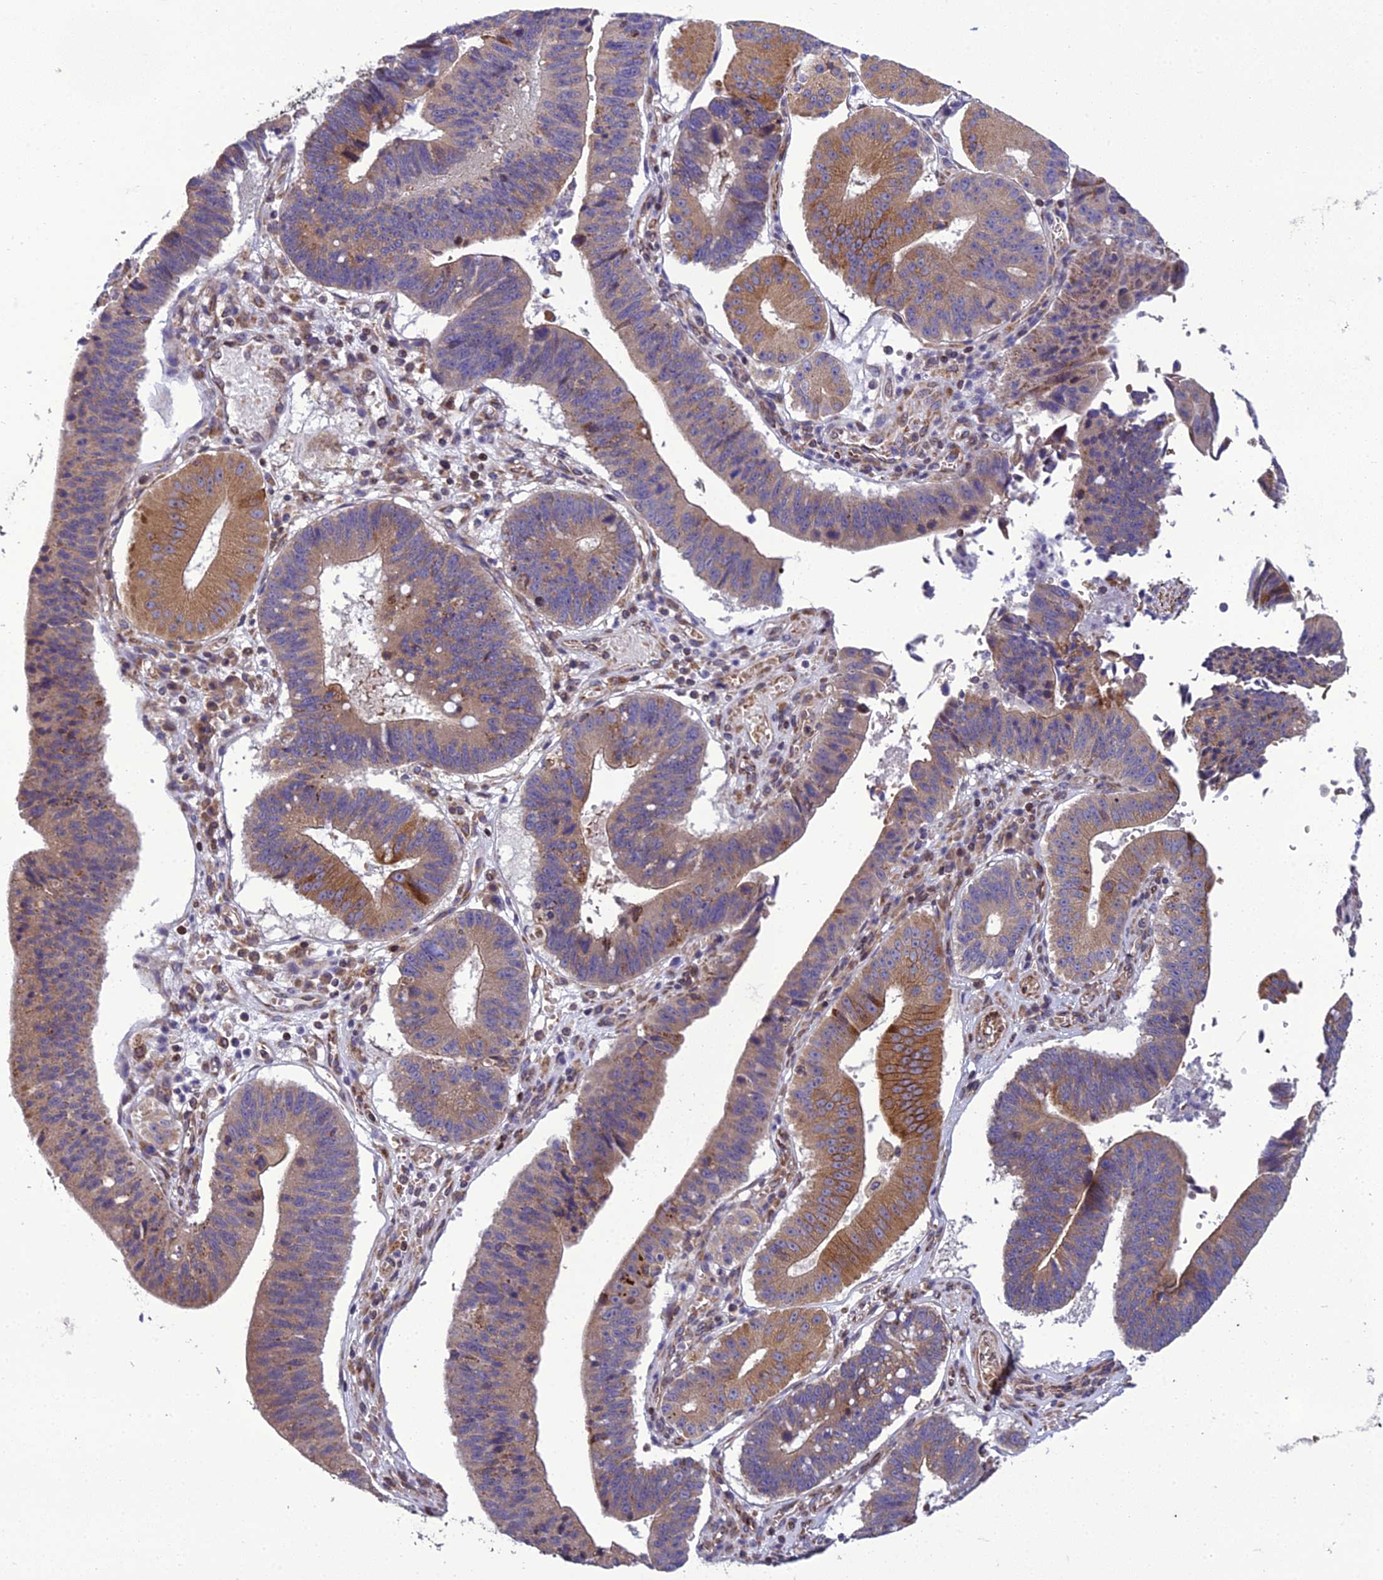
{"staining": {"intensity": "moderate", "quantity": "25%-75%", "location": "cytoplasmic/membranous"}, "tissue": "stomach cancer", "cell_type": "Tumor cells", "image_type": "cancer", "snomed": [{"axis": "morphology", "description": "Adenocarcinoma, NOS"}, {"axis": "topography", "description": "Stomach"}], "caption": "IHC photomicrograph of human stomach adenocarcinoma stained for a protein (brown), which exhibits medium levels of moderate cytoplasmic/membranous expression in approximately 25%-75% of tumor cells.", "gene": "GIMAP1", "patient": {"sex": "male", "age": 59}}